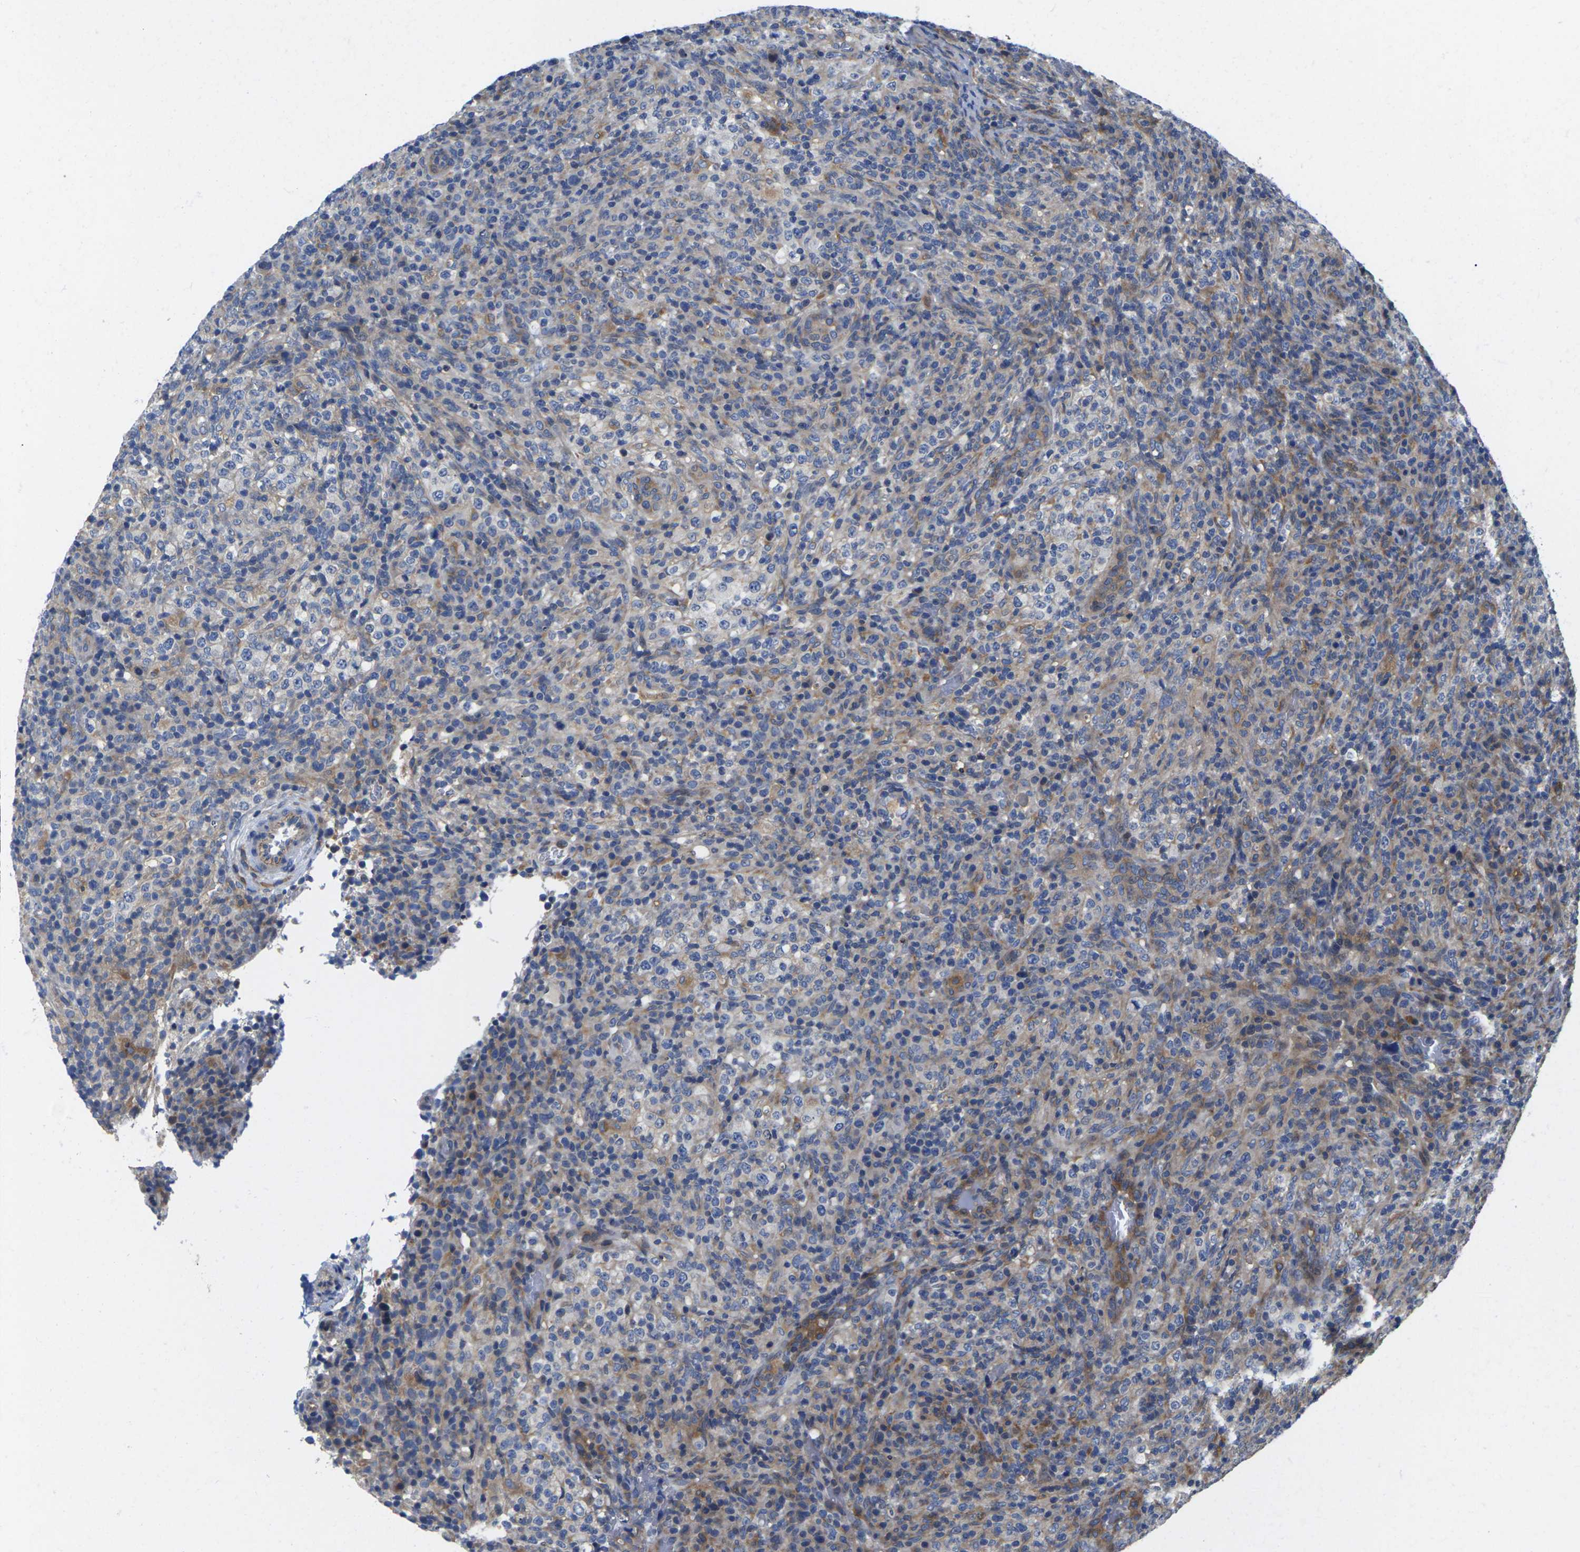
{"staining": {"intensity": "moderate", "quantity": "<25%", "location": "cytoplasmic/membranous"}, "tissue": "lymphoma", "cell_type": "Tumor cells", "image_type": "cancer", "snomed": [{"axis": "morphology", "description": "Malignant lymphoma, non-Hodgkin's type, High grade"}, {"axis": "topography", "description": "Lymph node"}], "caption": "Human lymphoma stained with a brown dye exhibits moderate cytoplasmic/membranous positive staining in approximately <25% of tumor cells.", "gene": "SCNN1A", "patient": {"sex": "female", "age": 76}}